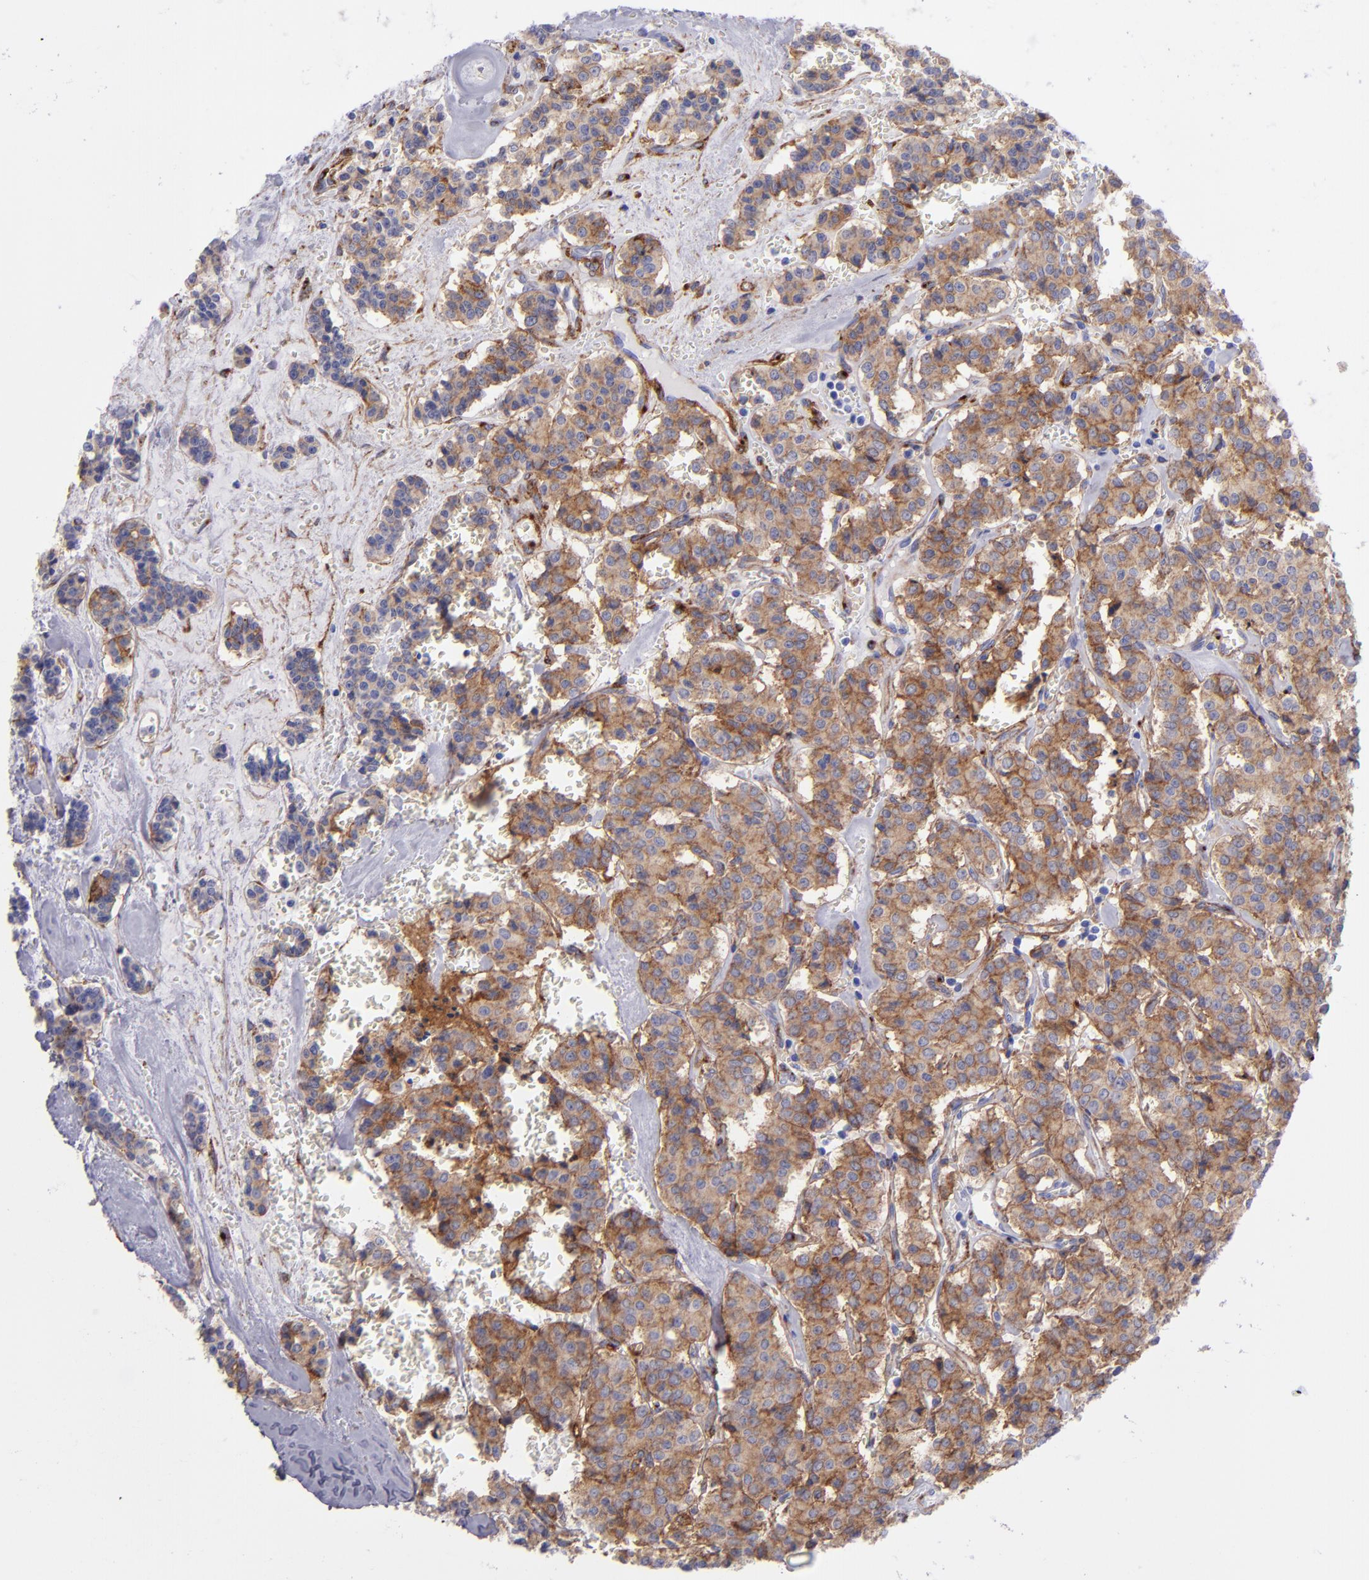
{"staining": {"intensity": "moderate", "quantity": ">75%", "location": "cytoplasmic/membranous"}, "tissue": "carcinoid", "cell_type": "Tumor cells", "image_type": "cancer", "snomed": [{"axis": "morphology", "description": "Carcinoid, malignant, NOS"}, {"axis": "topography", "description": "Bronchus"}], "caption": "Tumor cells exhibit medium levels of moderate cytoplasmic/membranous positivity in approximately >75% of cells in carcinoid. Immunohistochemistry (ihc) stains the protein in brown and the nuclei are stained blue.", "gene": "ITGAV", "patient": {"sex": "male", "age": 55}}